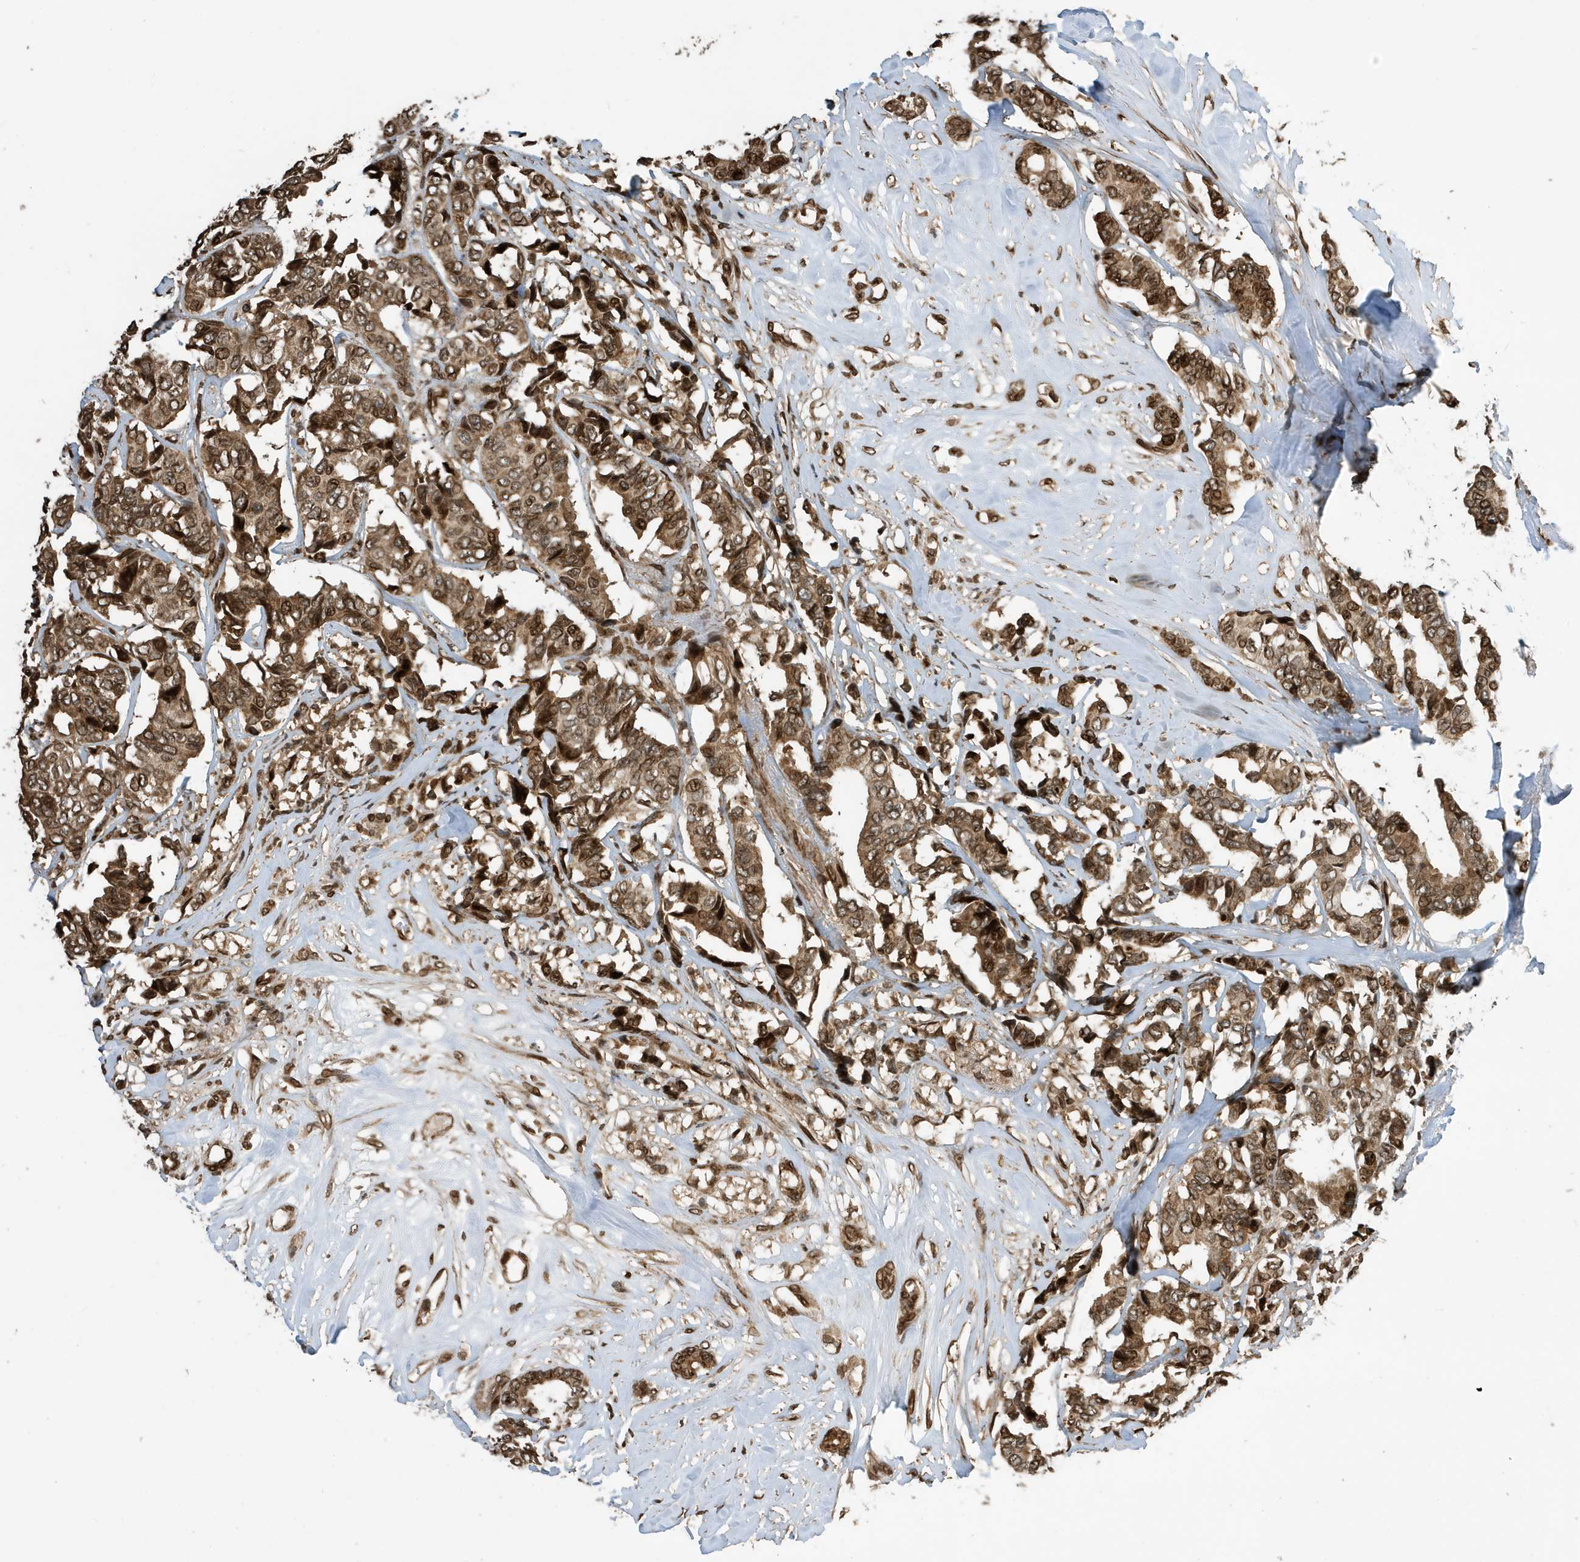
{"staining": {"intensity": "moderate", "quantity": ">75%", "location": "cytoplasmic/membranous,nuclear"}, "tissue": "breast cancer", "cell_type": "Tumor cells", "image_type": "cancer", "snomed": [{"axis": "morphology", "description": "Duct carcinoma"}, {"axis": "topography", "description": "Breast"}], "caption": "Moderate cytoplasmic/membranous and nuclear expression is seen in about >75% of tumor cells in breast cancer.", "gene": "DUSP18", "patient": {"sex": "female", "age": 87}}